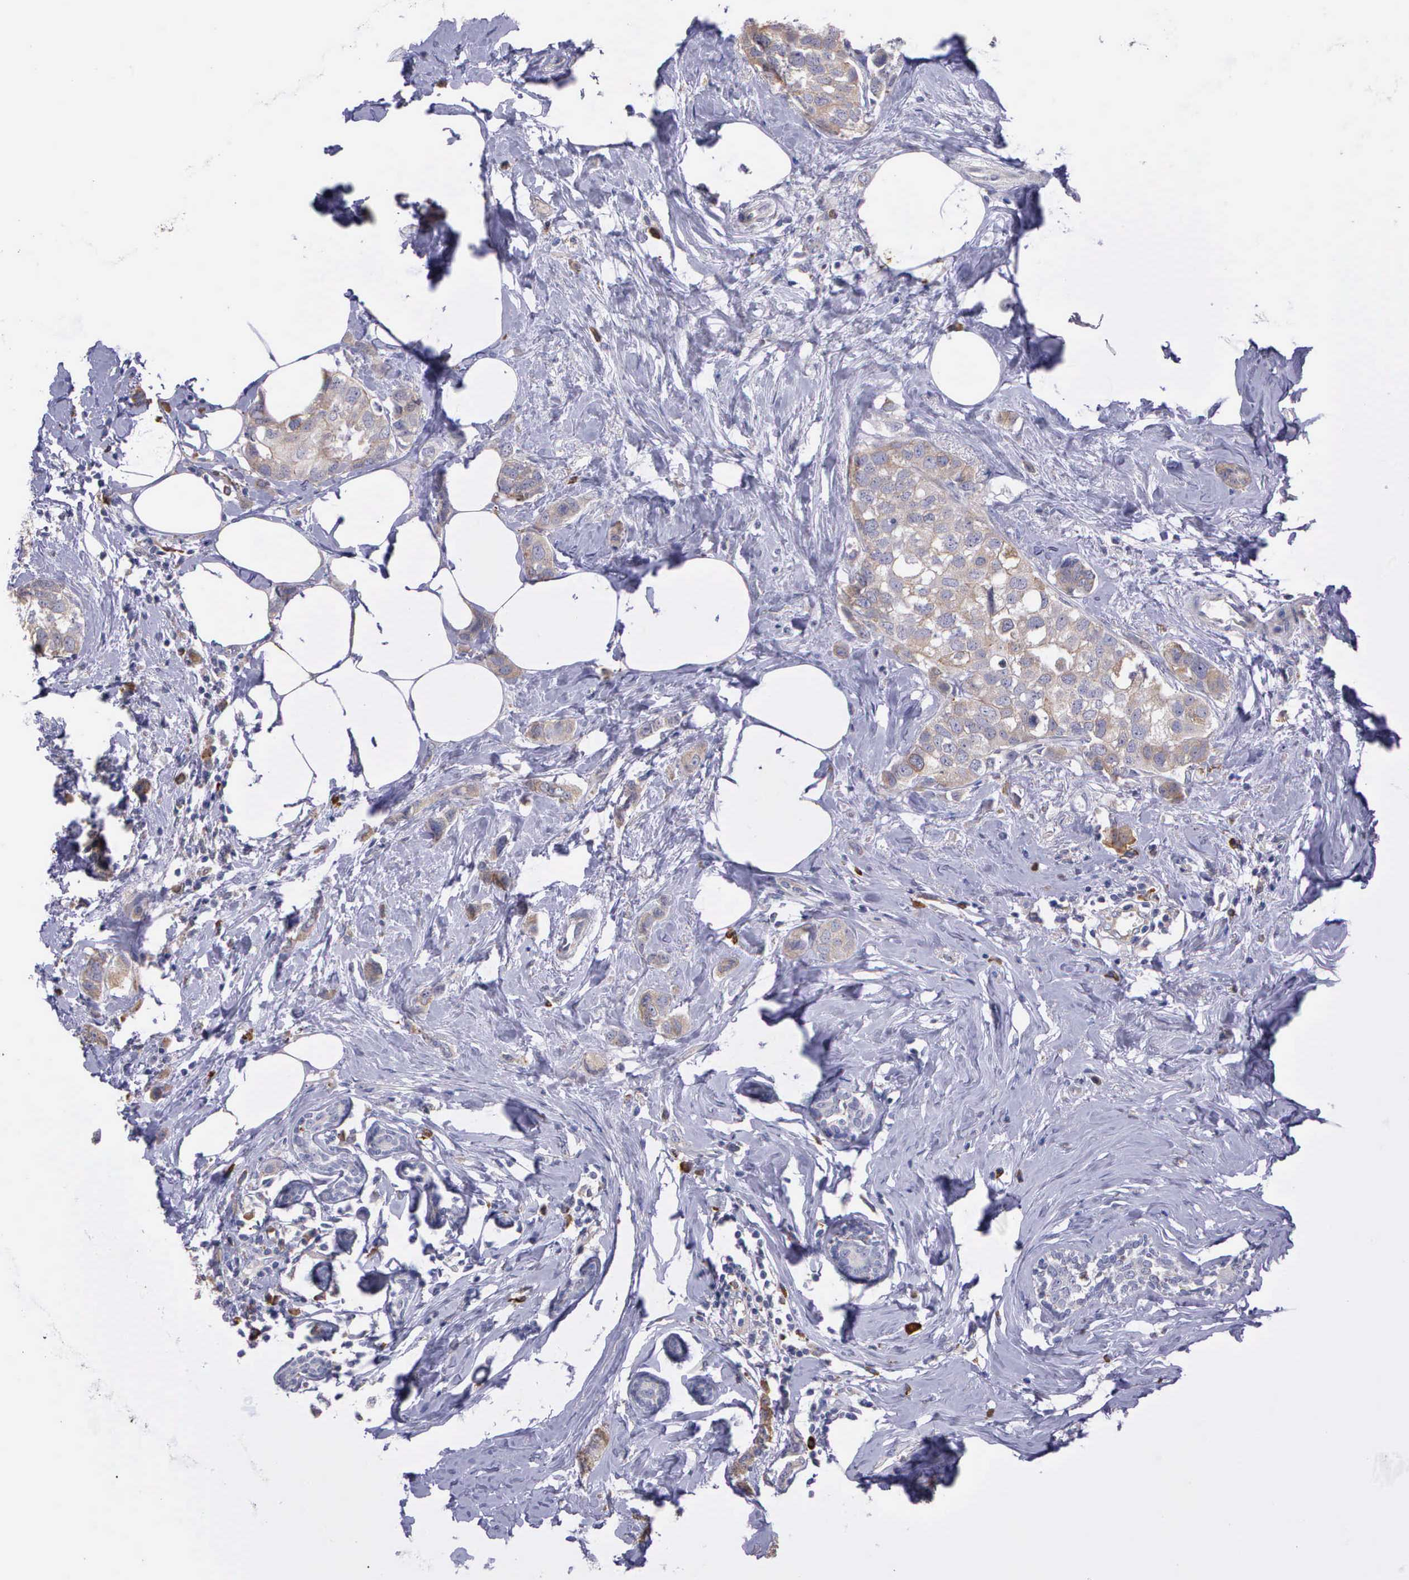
{"staining": {"intensity": "weak", "quantity": ">75%", "location": "cytoplasmic/membranous"}, "tissue": "breast cancer", "cell_type": "Tumor cells", "image_type": "cancer", "snomed": [{"axis": "morphology", "description": "Normal tissue, NOS"}, {"axis": "morphology", "description": "Duct carcinoma"}, {"axis": "topography", "description": "Breast"}], "caption": "Protein expression analysis of human breast cancer reveals weak cytoplasmic/membranous expression in approximately >75% of tumor cells.", "gene": "ZC3H12B", "patient": {"sex": "female", "age": 50}}